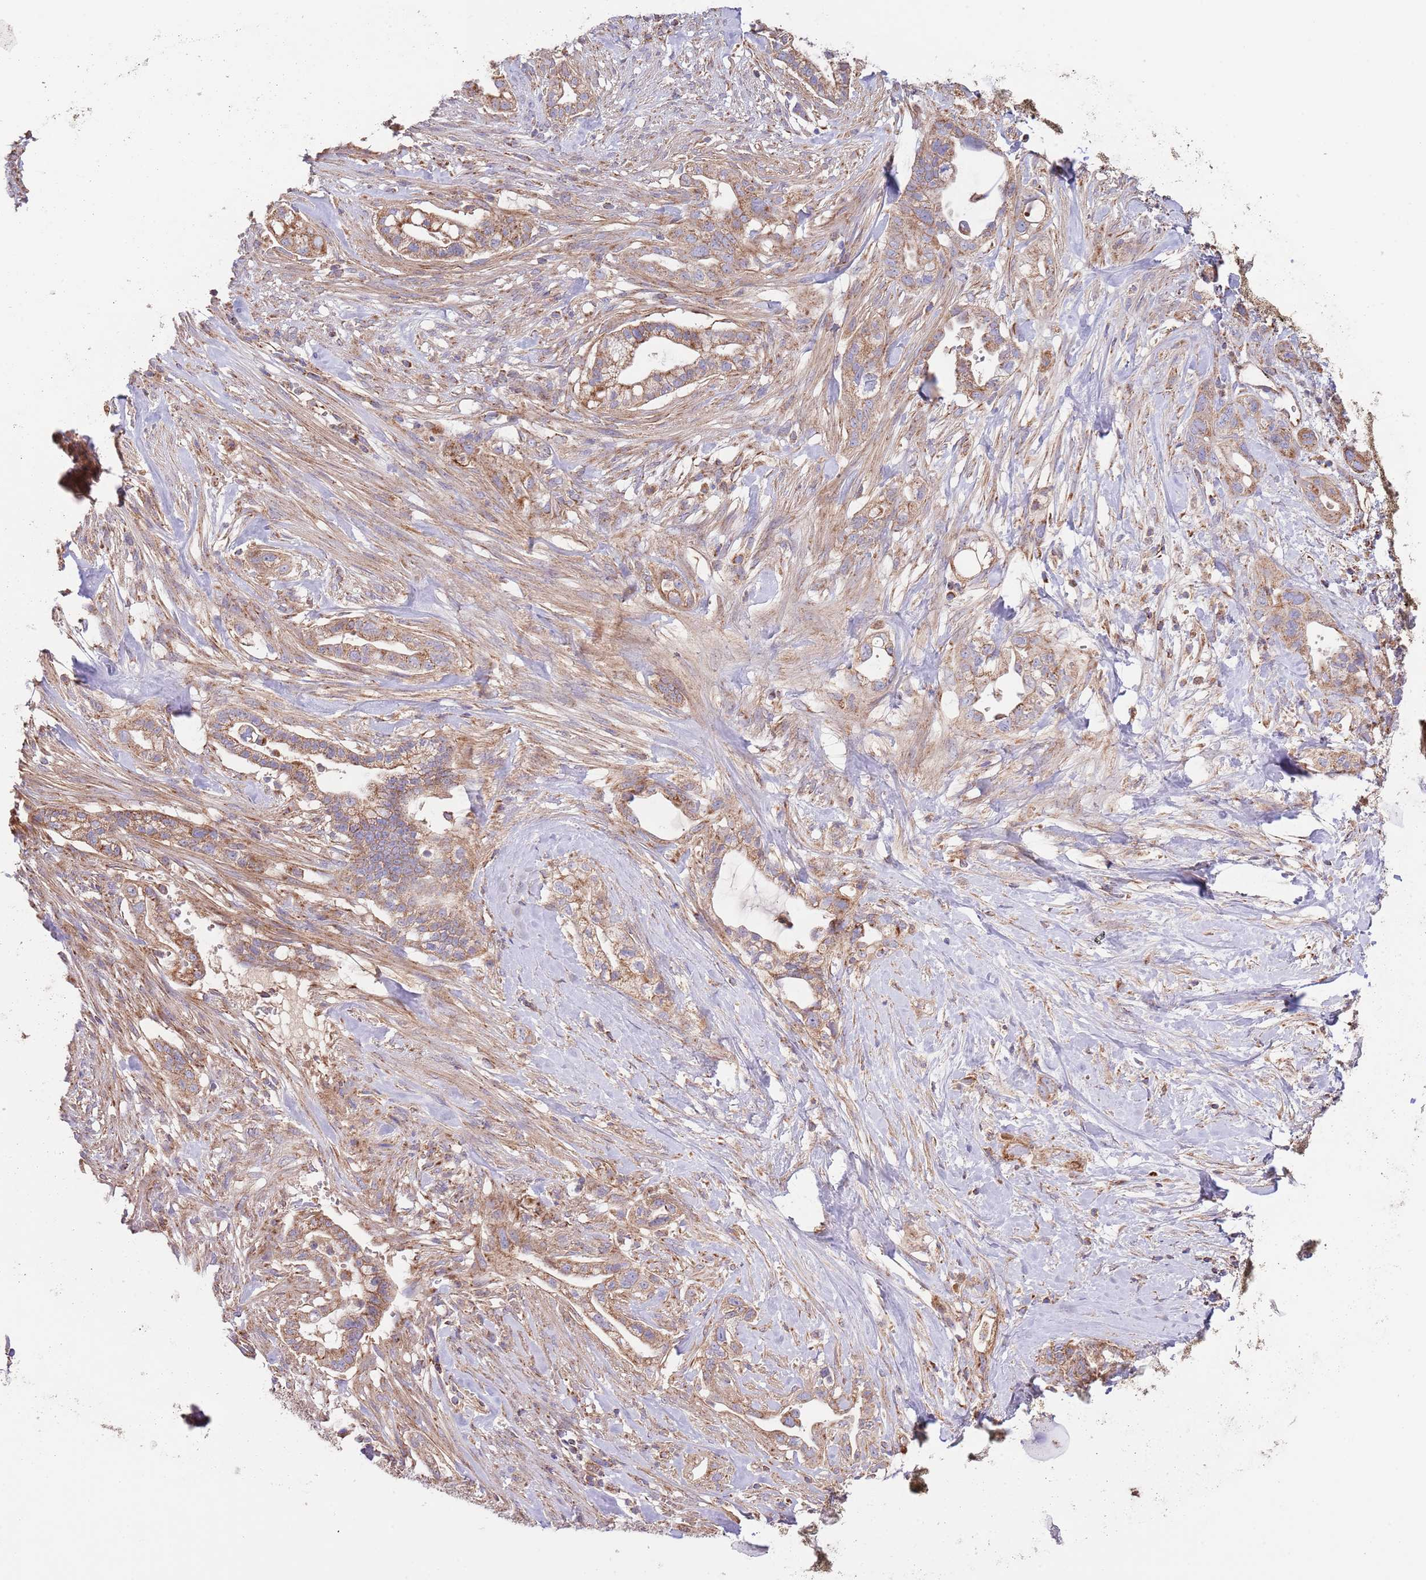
{"staining": {"intensity": "moderate", "quantity": ">75%", "location": "cytoplasmic/membranous"}, "tissue": "pancreatic cancer", "cell_type": "Tumor cells", "image_type": "cancer", "snomed": [{"axis": "morphology", "description": "Adenocarcinoma, NOS"}, {"axis": "topography", "description": "Pancreas"}], "caption": "Moderate cytoplasmic/membranous protein staining is appreciated in about >75% of tumor cells in pancreatic cancer (adenocarcinoma).", "gene": "DNAJA3", "patient": {"sex": "male", "age": 44}}